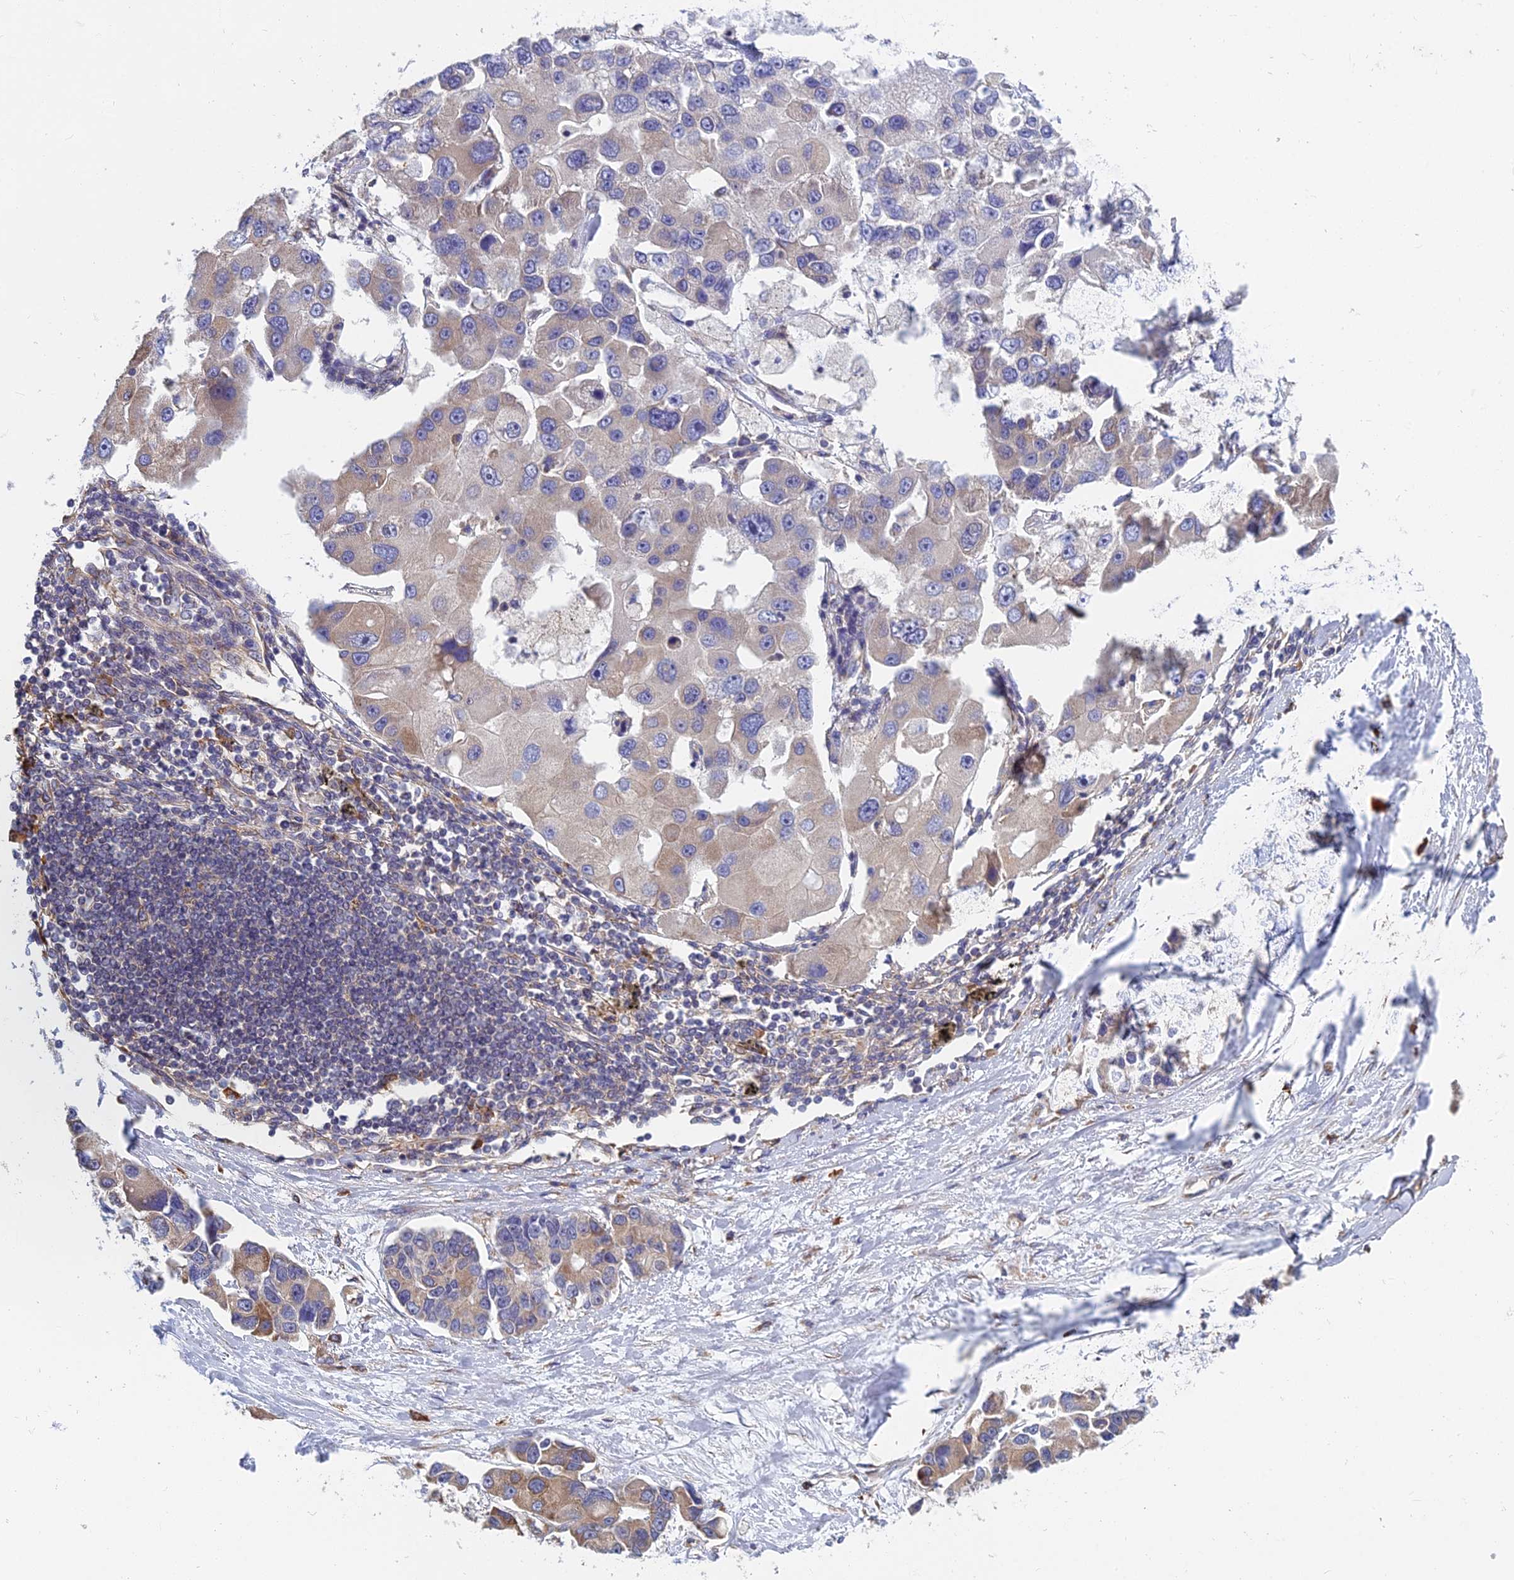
{"staining": {"intensity": "moderate", "quantity": "<25%", "location": "cytoplasmic/membranous"}, "tissue": "lung cancer", "cell_type": "Tumor cells", "image_type": "cancer", "snomed": [{"axis": "morphology", "description": "Adenocarcinoma, NOS"}, {"axis": "topography", "description": "Lung"}], "caption": "A brown stain shows moderate cytoplasmic/membranous positivity of a protein in lung adenocarcinoma tumor cells. (DAB (3,3'-diaminobenzidine) = brown stain, brightfield microscopy at high magnification).", "gene": "KIAA1143", "patient": {"sex": "female", "age": 54}}